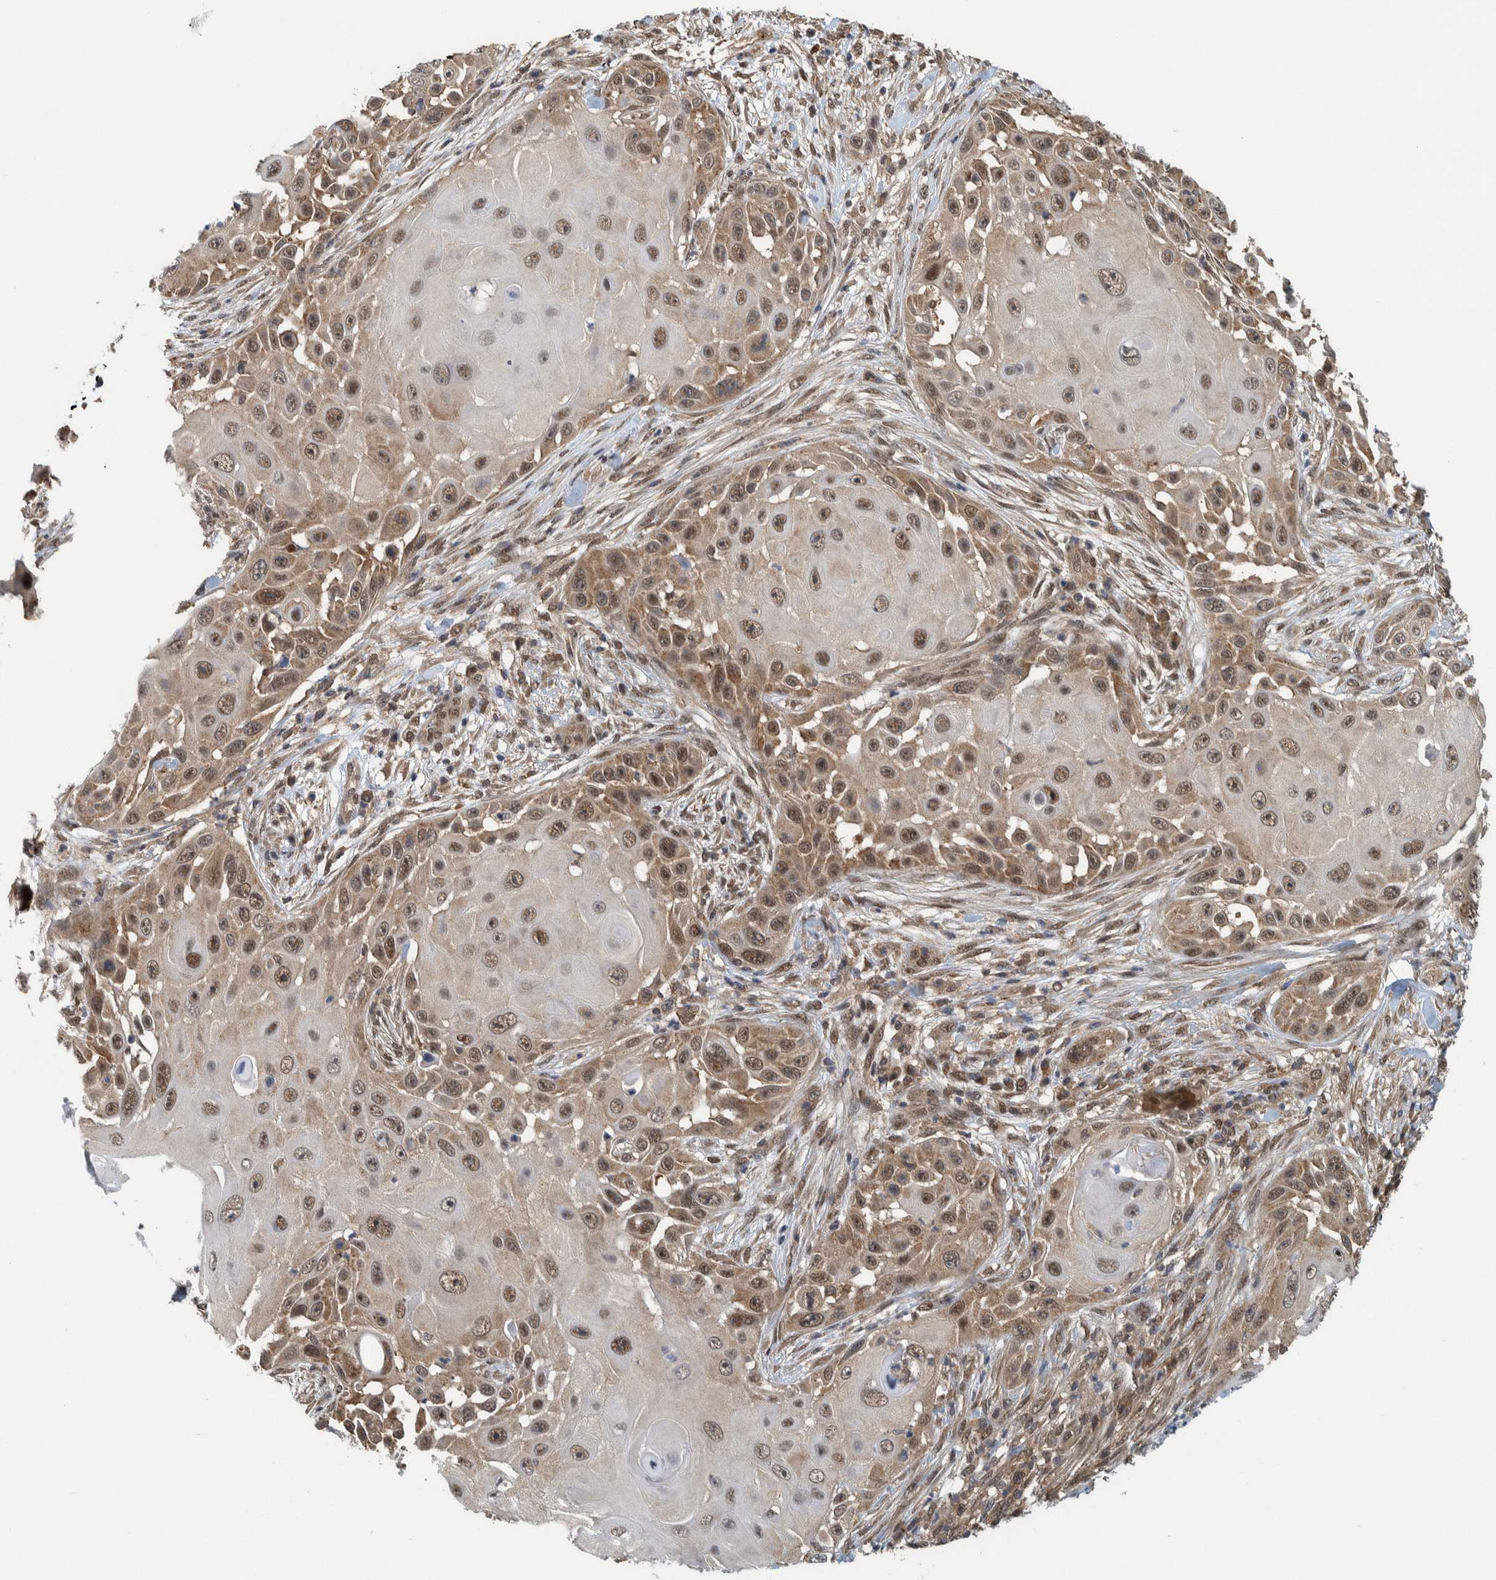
{"staining": {"intensity": "moderate", "quantity": "25%-75%", "location": "cytoplasmic/membranous,nuclear"}, "tissue": "skin cancer", "cell_type": "Tumor cells", "image_type": "cancer", "snomed": [{"axis": "morphology", "description": "Squamous cell carcinoma, NOS"}, {"axis": "topography", "description": "Skin"}], "caption": "Tumor cells show medium levels of moderate cytoplasmic/membranous and nuclear staining in approximately 25%-75% of cells in human skin cancer (squamous cell carcinoma). (IHC, brightfield microscopy, high magnification).", "gene": "COPS3", "patient": {"sex": "female", "age": 44}}